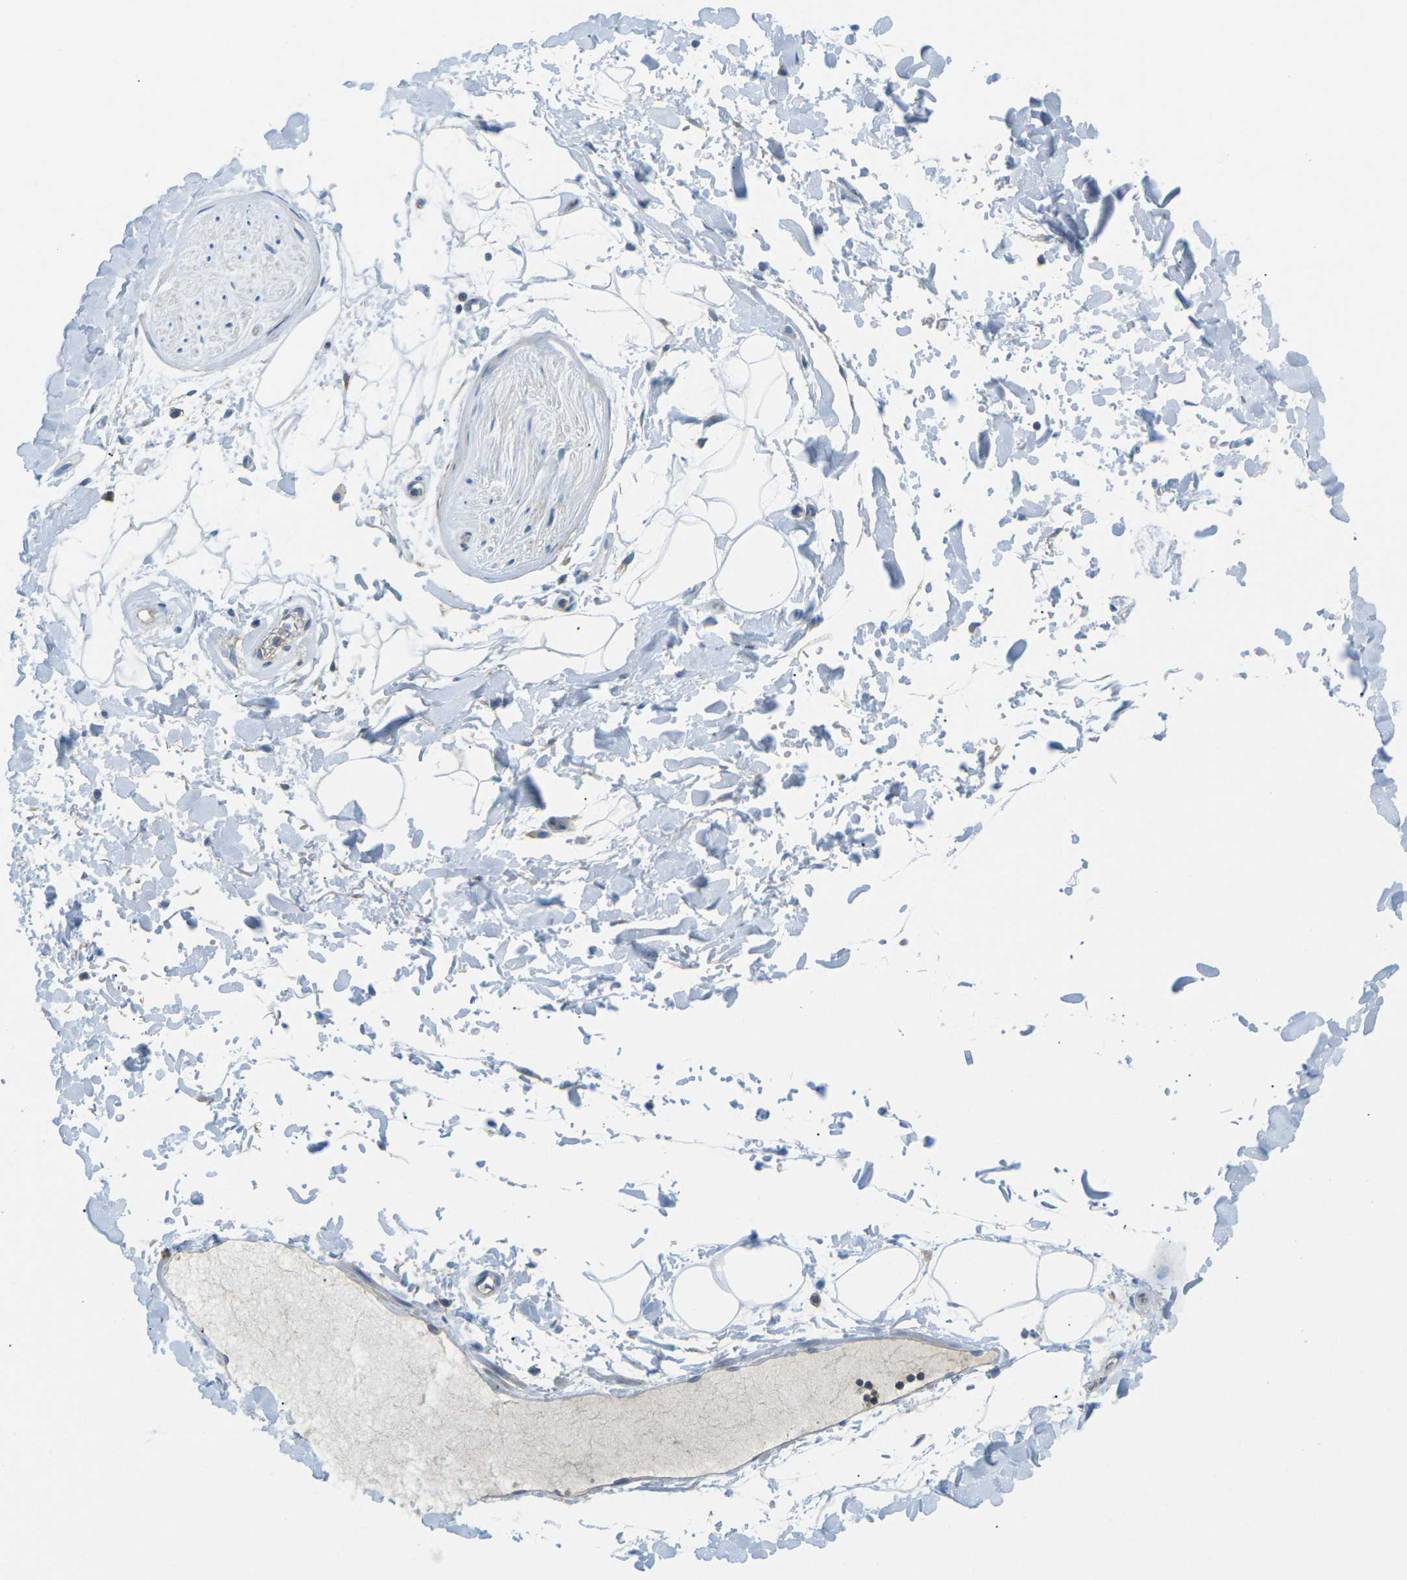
{"staining": {"intensity": "negative", "quantity": "none", "location": "none"}, "tissue": "adipose tissue", "cell_type": "Adipocytes", "image_type": "normal", "snomed": [{"axis": "morphology", "description": "Normal tissue, NOS"}, {"axis": "topography", "description": "Soft tissue"}], "caption": "IHC histopathology image of benign human adipose tissue stained for a protein (brown), which shows no positivity in adipocytes.", "gene": "CD47", "patient": {"sex": "male", "age": 72}}